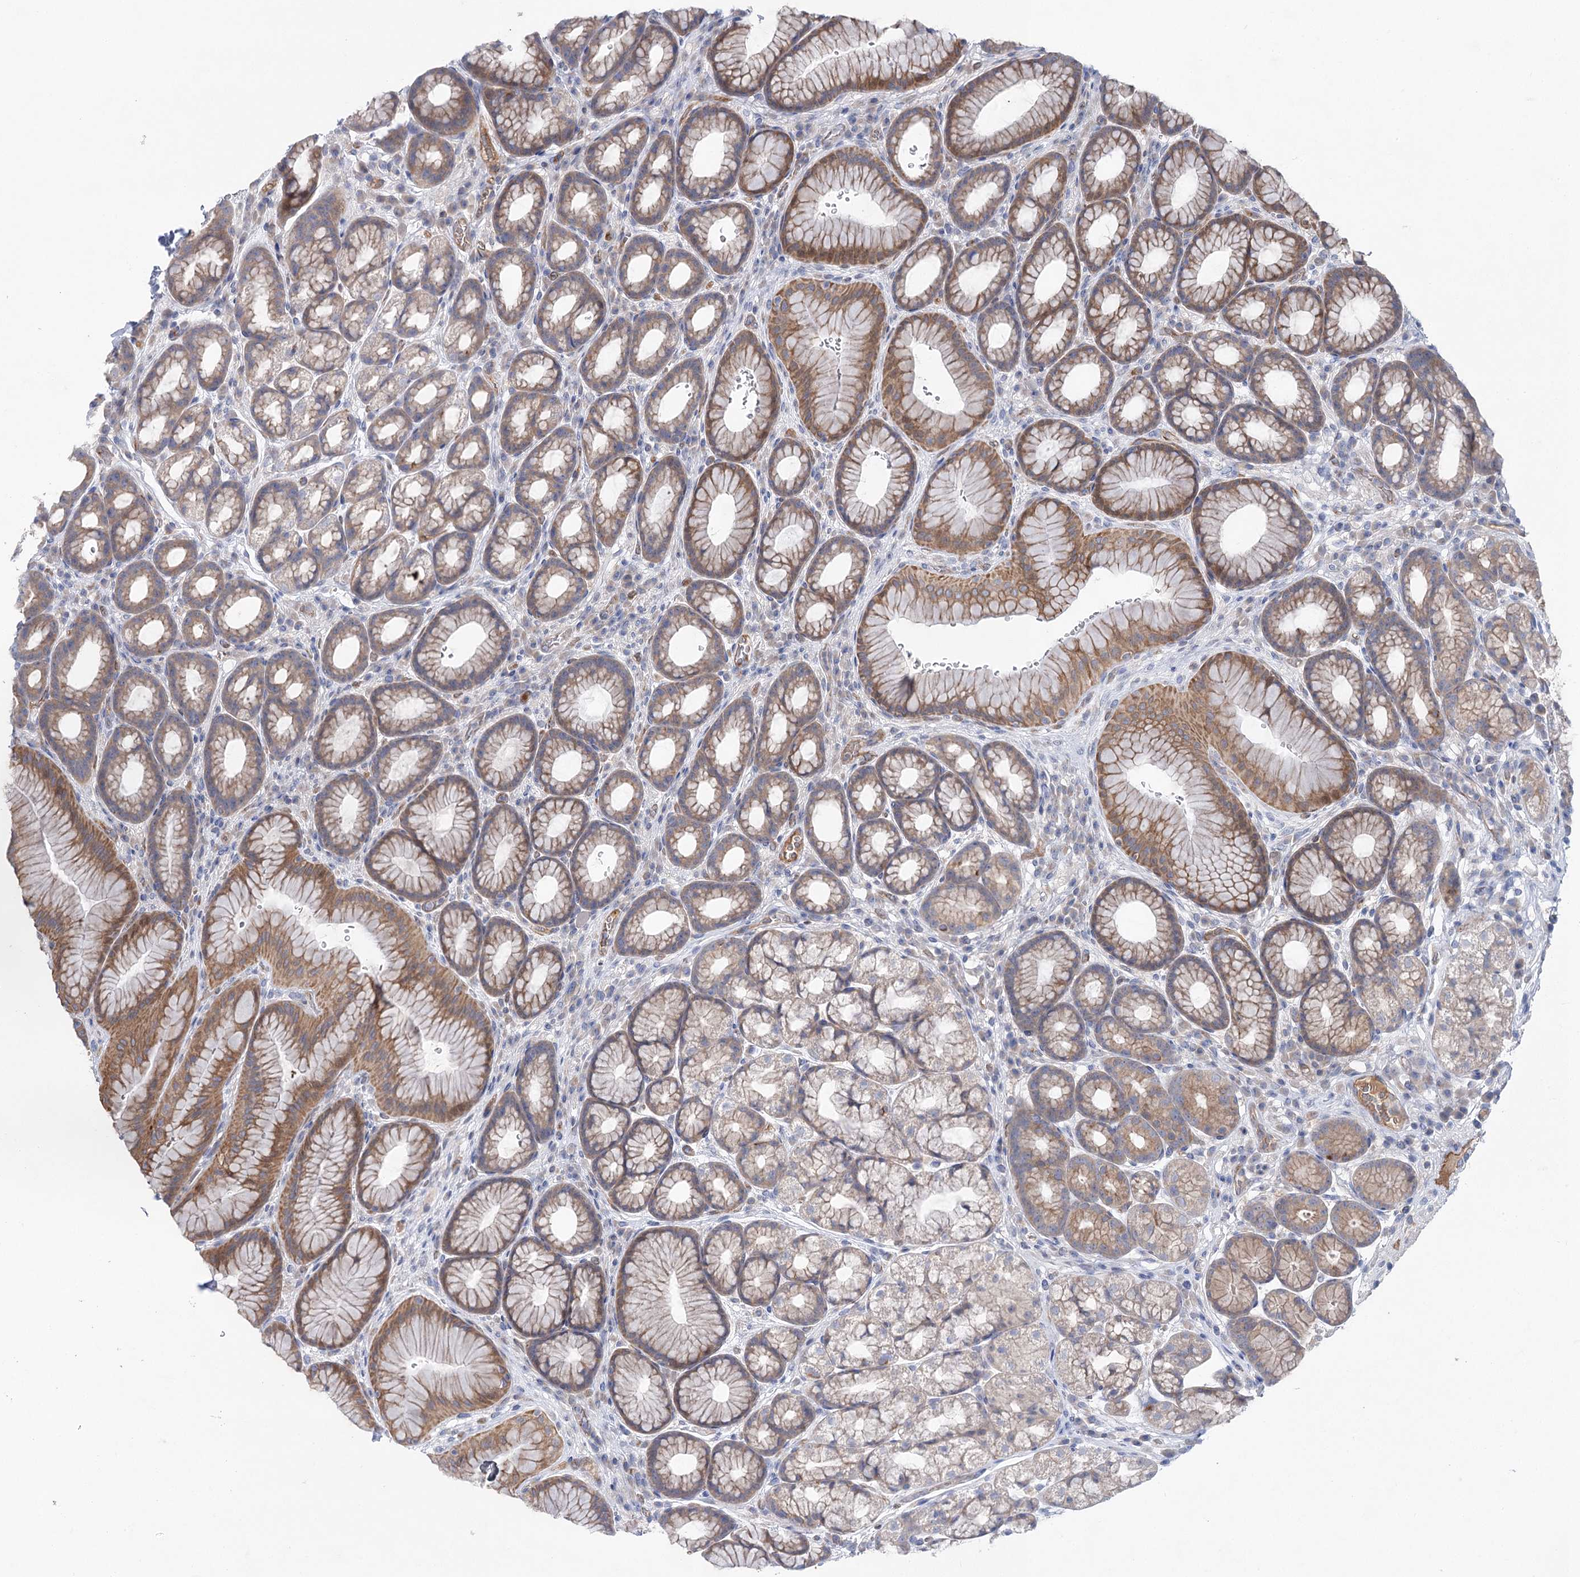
{"staining": {"intensity": "moderate", "quantity": "25%-75%", "location": "cytoplasmic/membranous"}, "tissue": "stomach", "cell_type": "Glandular cells", "image_type": "normal", "snomed": [{"axis": "morphology", "description": "Normal tissue, NOS"}, {"axis": "morphology", "description": "Adenocarcinoma, NOS"}, {"axis": "topography", "description": "Stomach"}], "caption": "Glandular cells show moderate cytoplasmic/membranous staining in approximately 25%-75% of cells in normal stomach.", "gene": "LRRC14B", "patient": {"sex": "male", "age": 57}}